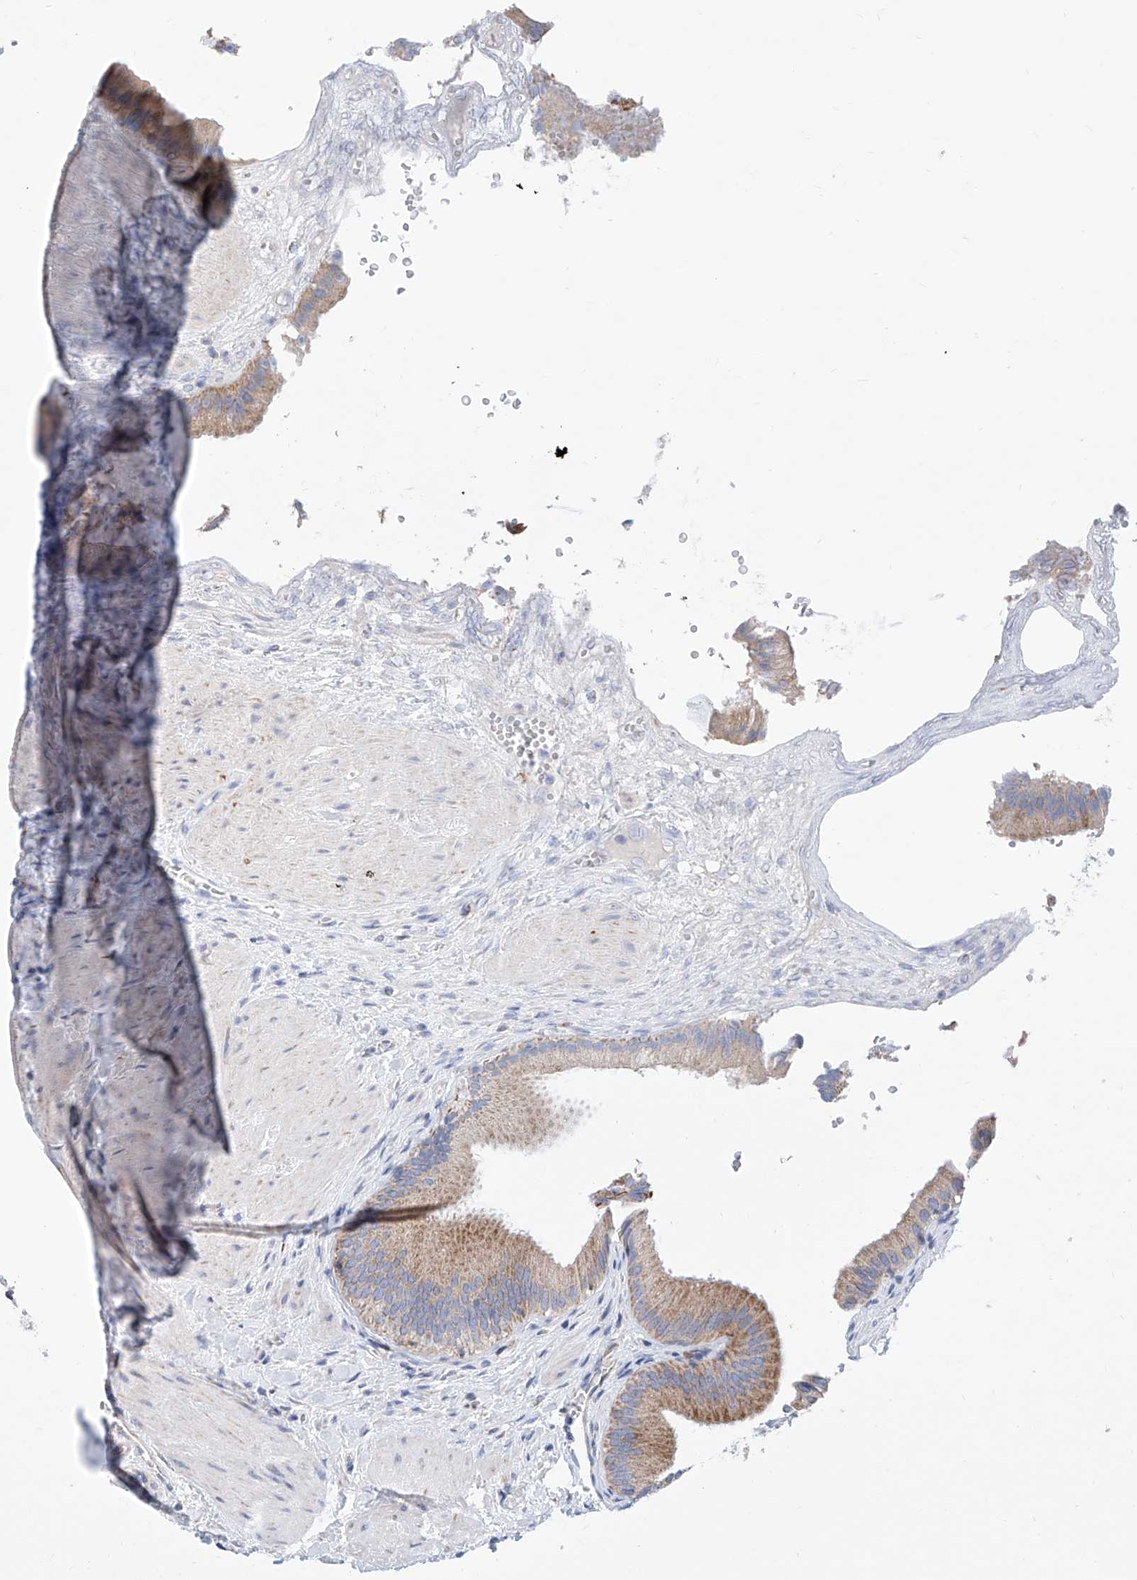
{"staining": {"intensity": "moderate", "quantity": ">75%", "location": "cytoplasmic/membranous"}, "tissue": "gallbladder", "cell_type": "Glandular cells", "image_type": "normal", "snomed": [{"axis": "morphology", "description": "Normal tissue, NOS"}, {"axis": "topography", "description": "Gallbladder"}], "caption": "This image displays unremarkable gallbladder stained with immunohistochemistry (IHC) to label a protein in brown. The cytoplasmic/membranous of glandular cells show moderate positivity for the protein. Nuclei are counter-stained blue.", "gene": "MAD2L1", "patient": {"sex": "male", "age": 55}}